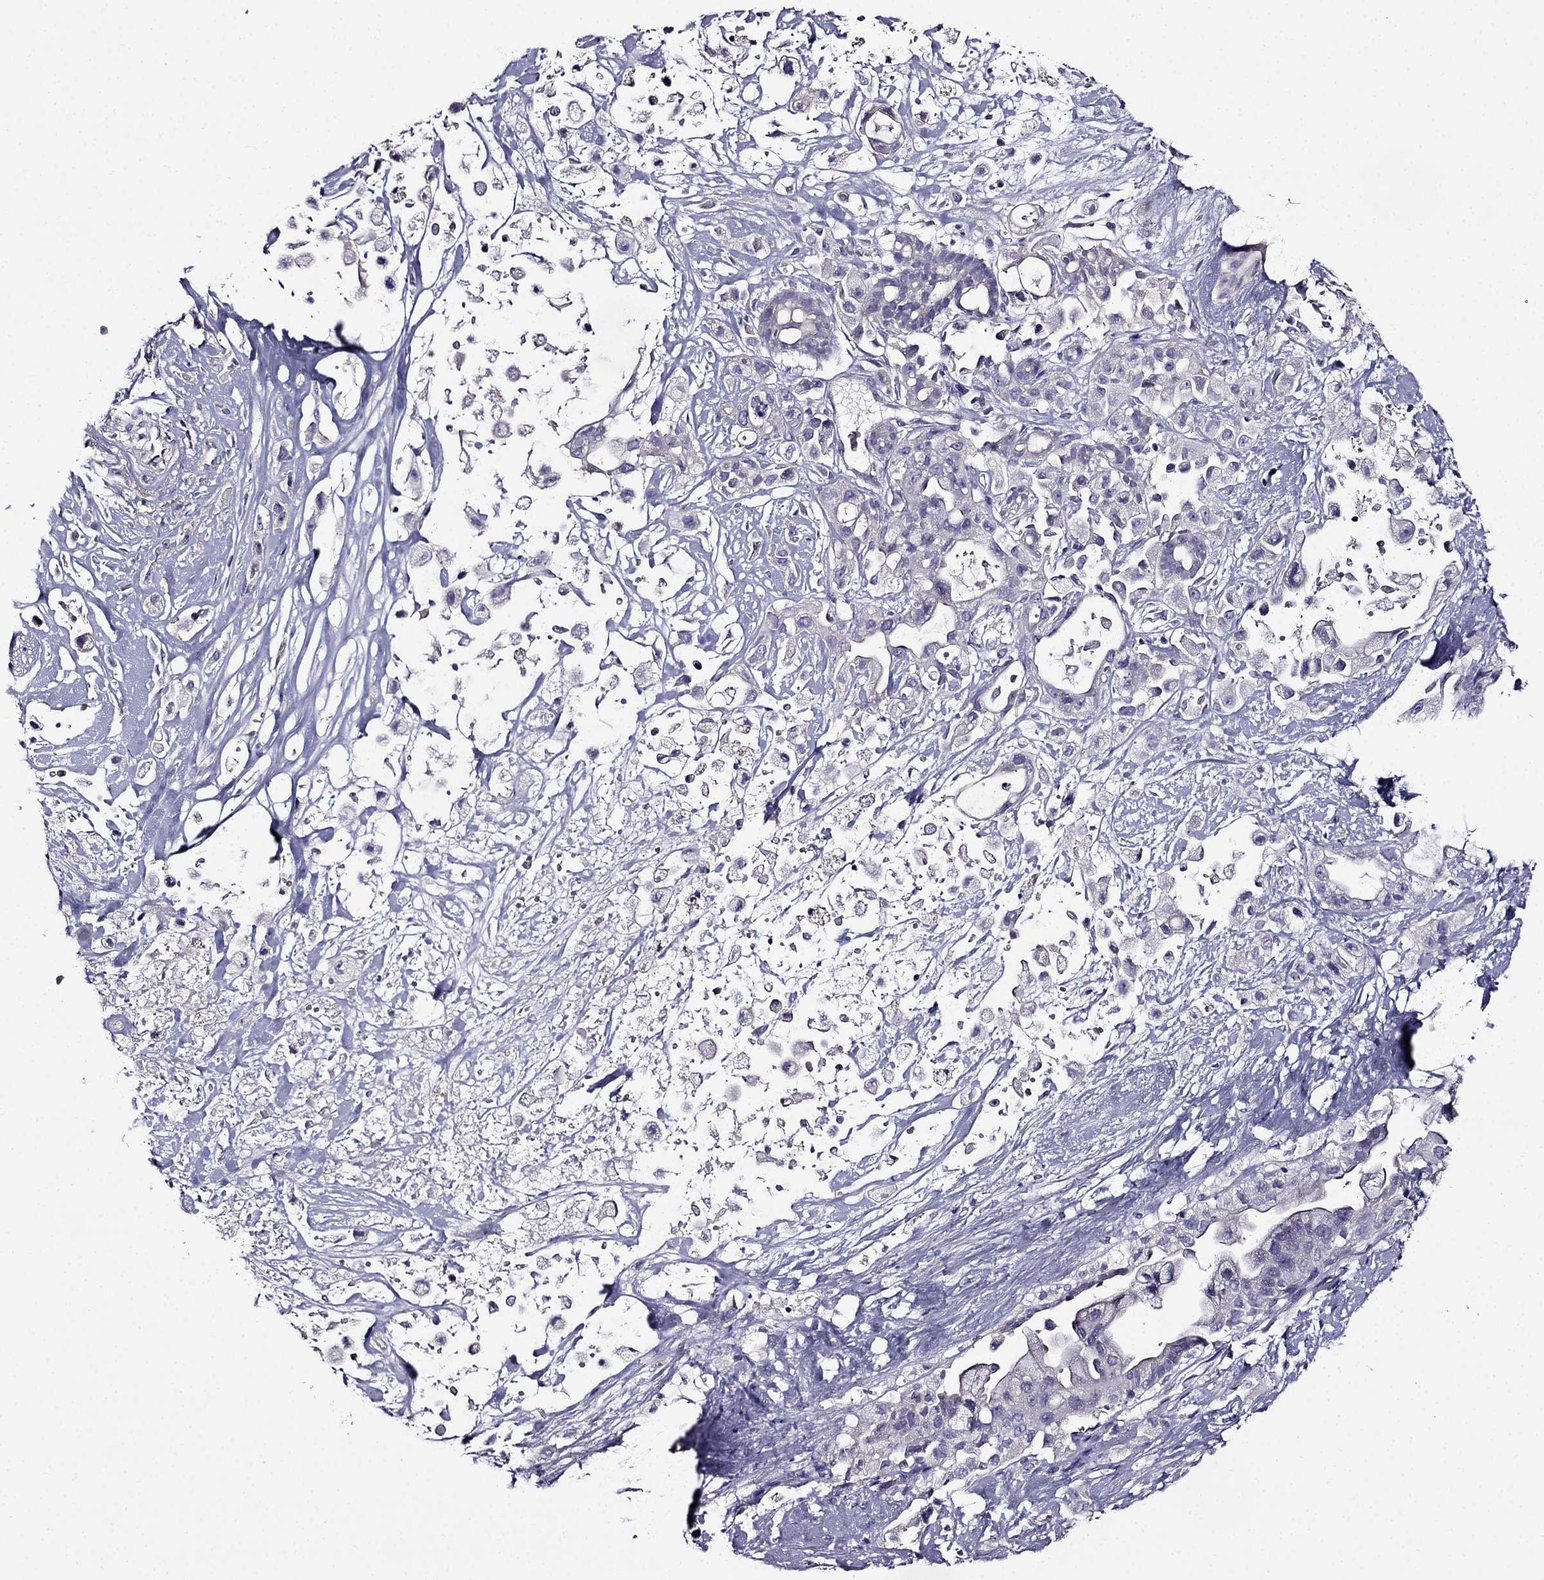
{"staining": {"intensity": "negative", "quantity": "none", "location": "none"}, "tissue": "pancreatic cancer", "cell_type": "Tumor cells", "image_type": "cancer", "snomed": [{"axis": "morphology", "description": "Adenocarcinoma, NOS"}, {"axis": "topography", "description": "Pancreas"}], "caption": "Immunohistochemistry (IHC) image of neoplastic tissue: human pancreatic cancer stained with DAB (3,3'-diaminobenzidine) exhibits no significant protein positivity in tumor cells.", "gene": "TMEM266", "patient": {"sex": "male", "age": 44}}